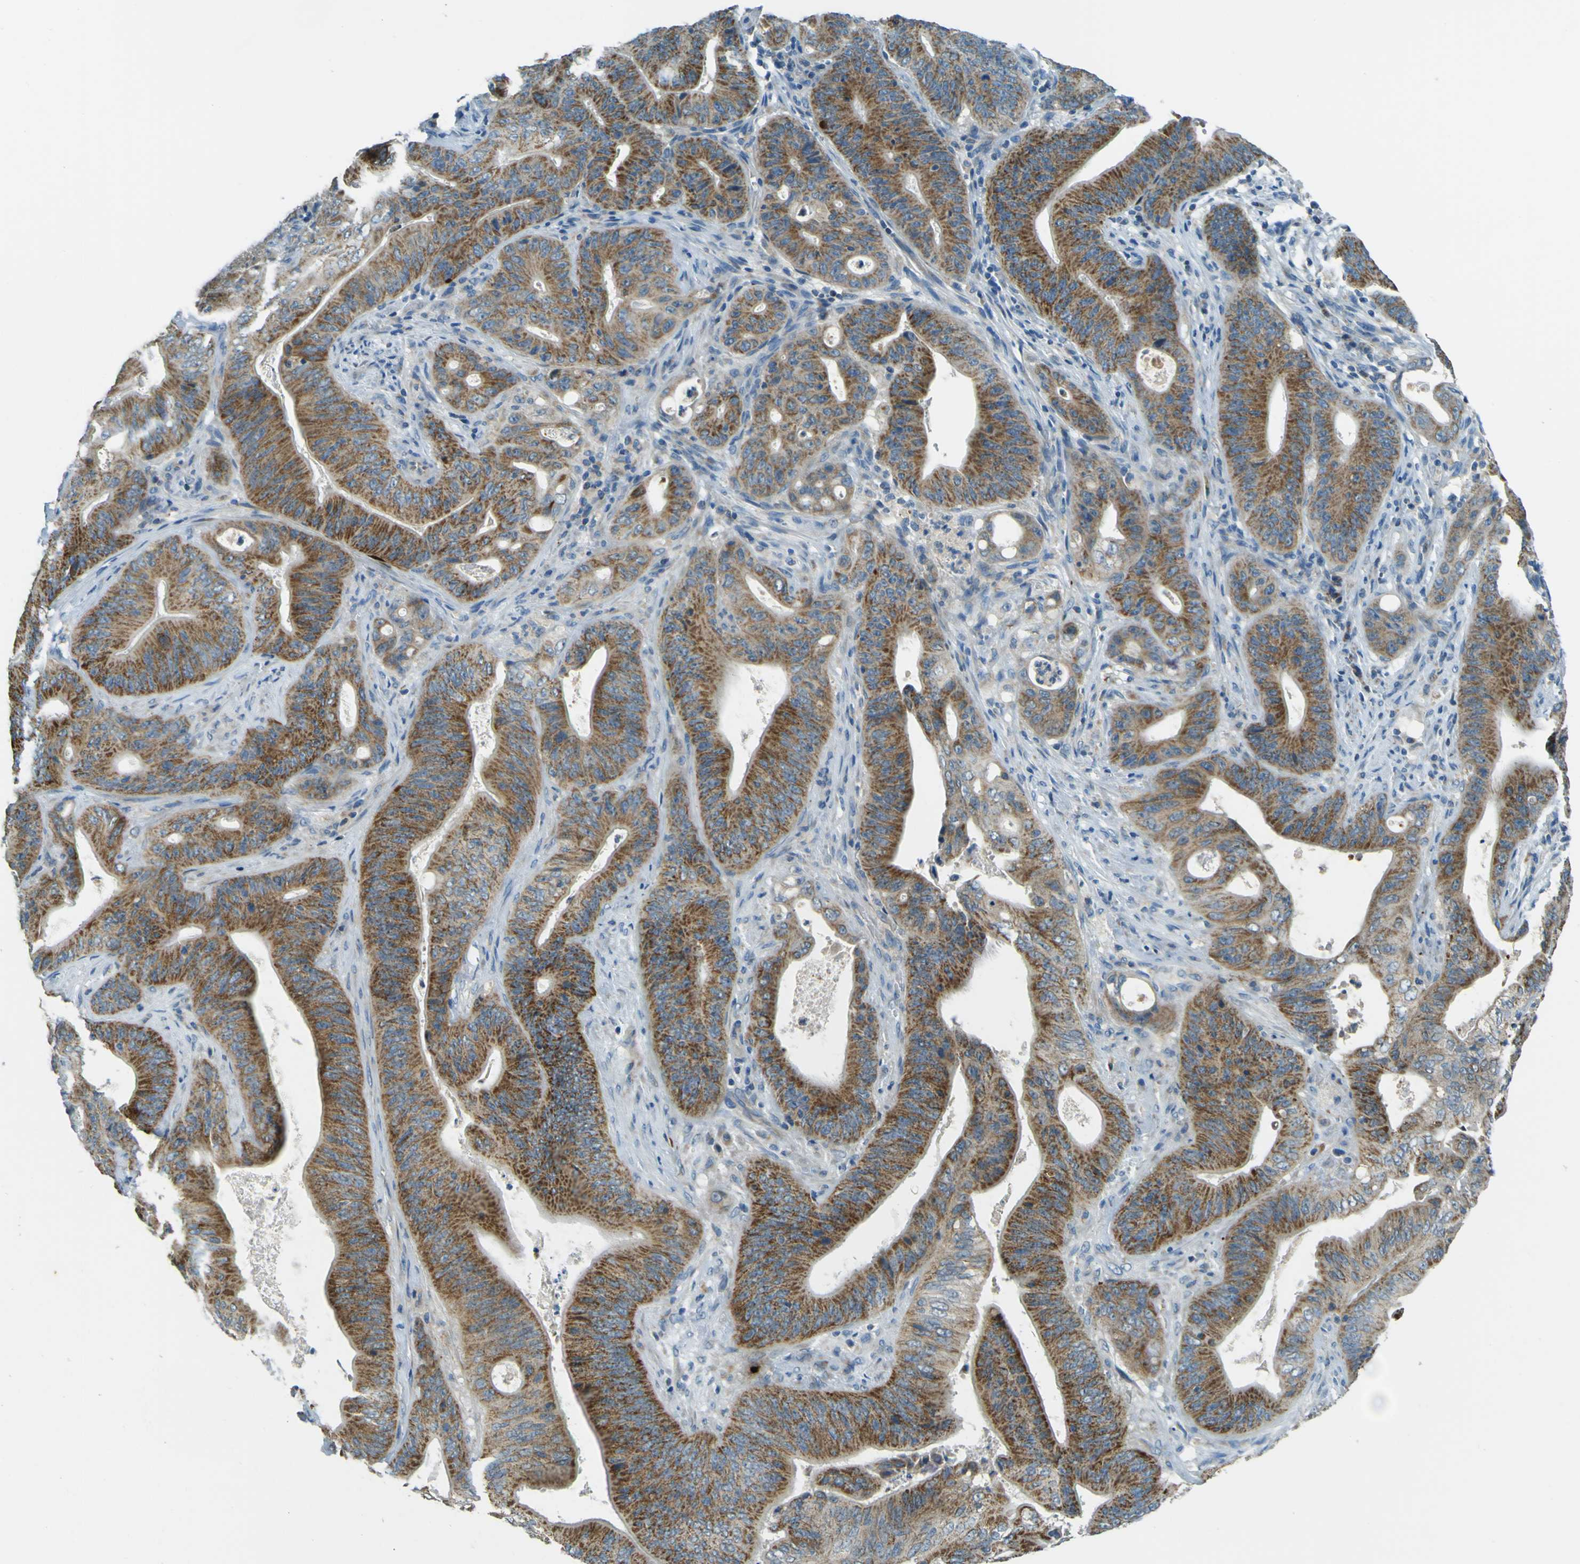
{"staining": {"intensity": "moderate", "quantity": ">75%", "location": "cytoplasmic/membranous"}, "tissue": "pancreatic cancer", "cell_type": "Tumor cells", "image_type": "cancer", "snomed": [{"axis": "morphology", "description": "Normal tissue, NOS"}, {"axis": "topography", "description": "Lymph node"}], "caption": "Moderate cytoplasmic/membranous staining for a protein is seen in approximately >75% of tumor cells of pancreatic cancer using immunohistochemistry (IHC).", "gene": "FKTN", "patient": {"sex": "male", "age": 62}}